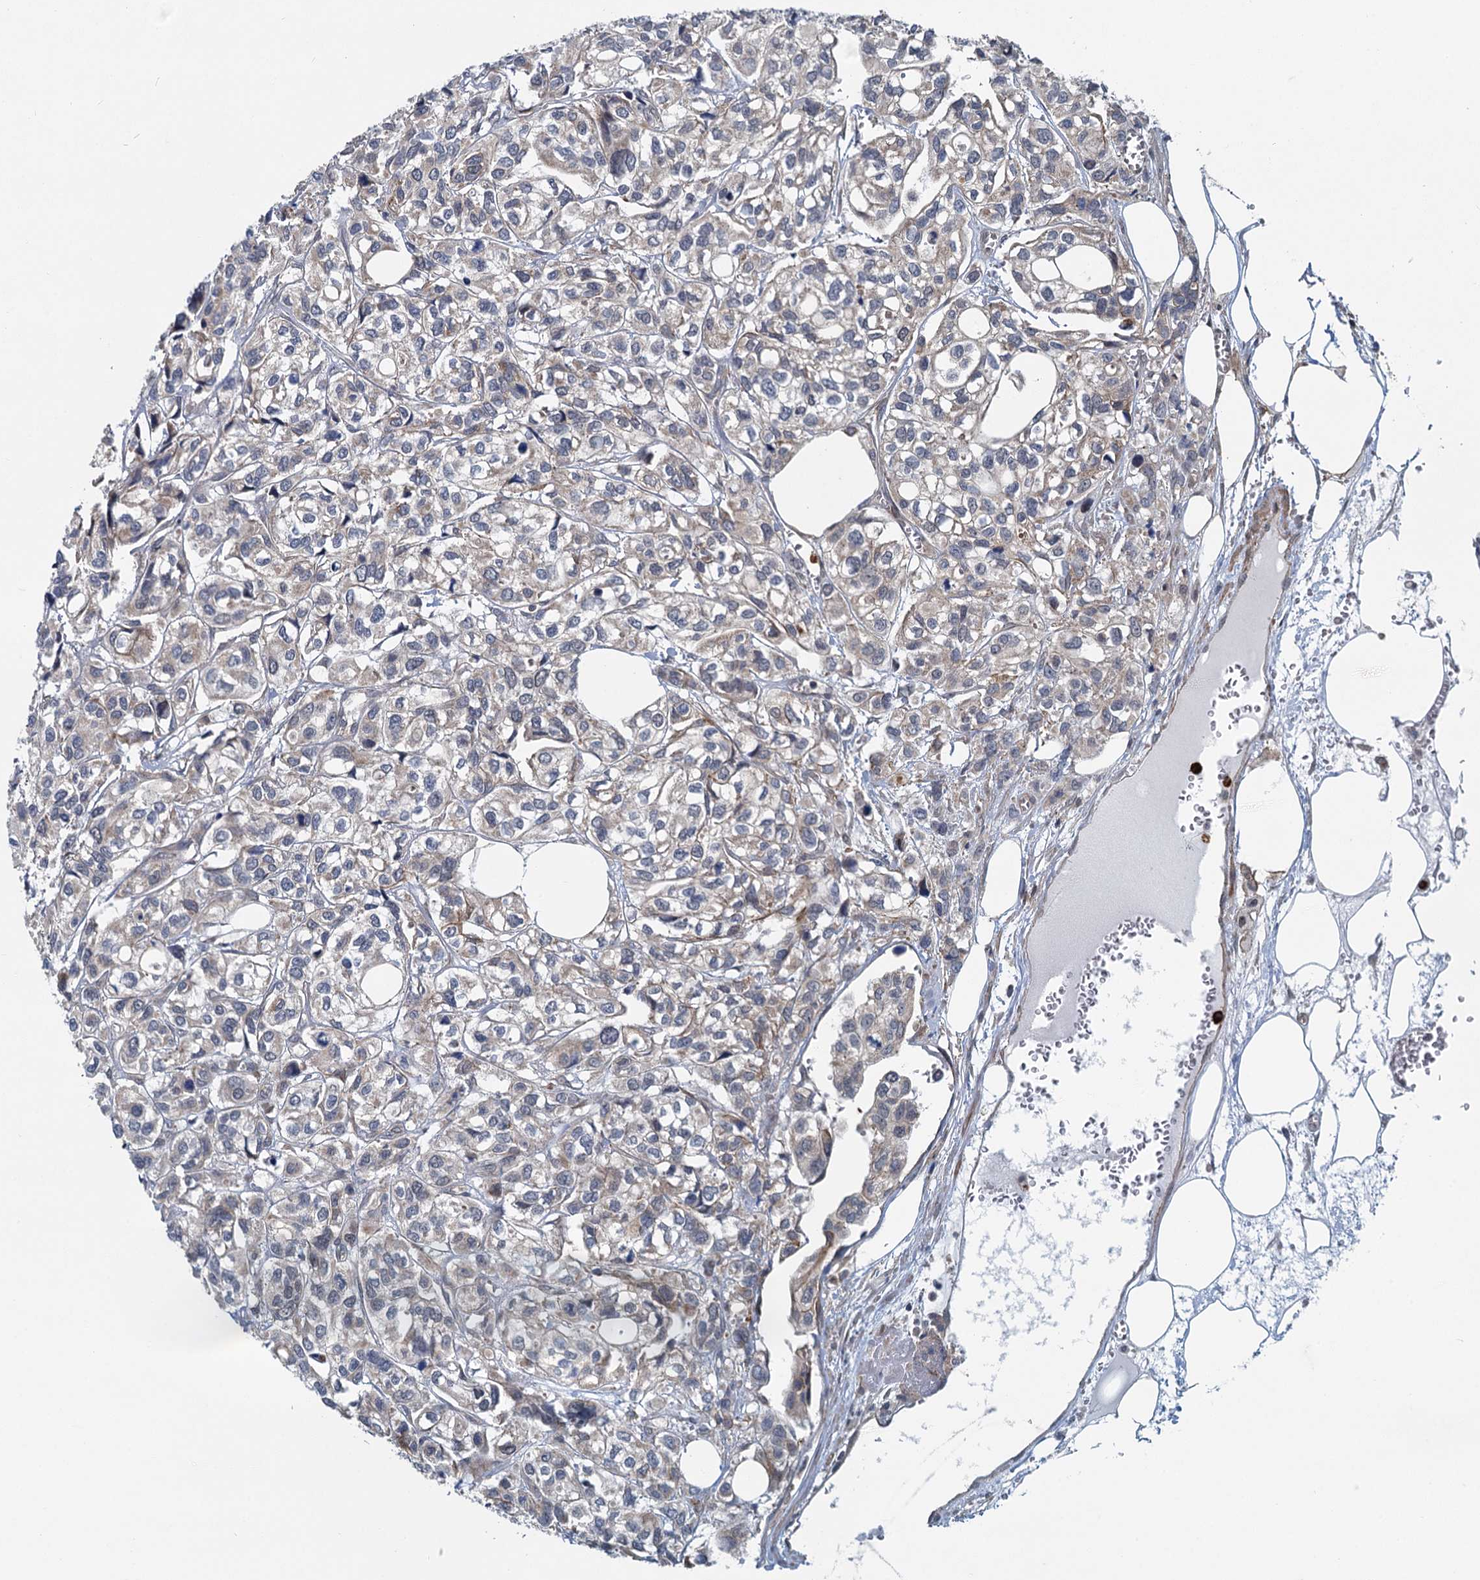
{"staining": {"intensity": "weak", "quantity": "<25%", "location": "cytoplasmic/membranous"}, "tissue": "urothelial cancer", "cell_type": "Tumor cells", "image_type": "cancer", "snomed": [{"axis": "morphology", "description": "Urothelial carcinoma, High grade"}, {"axis": "topography", "description": "Urinary bladder"}], "caption": "IHC of human high-grade urothelial carcinoma shows no staining in tumor cells.", "gene": "ADCY2", "patient": {"sex": "male", "age": 67}}